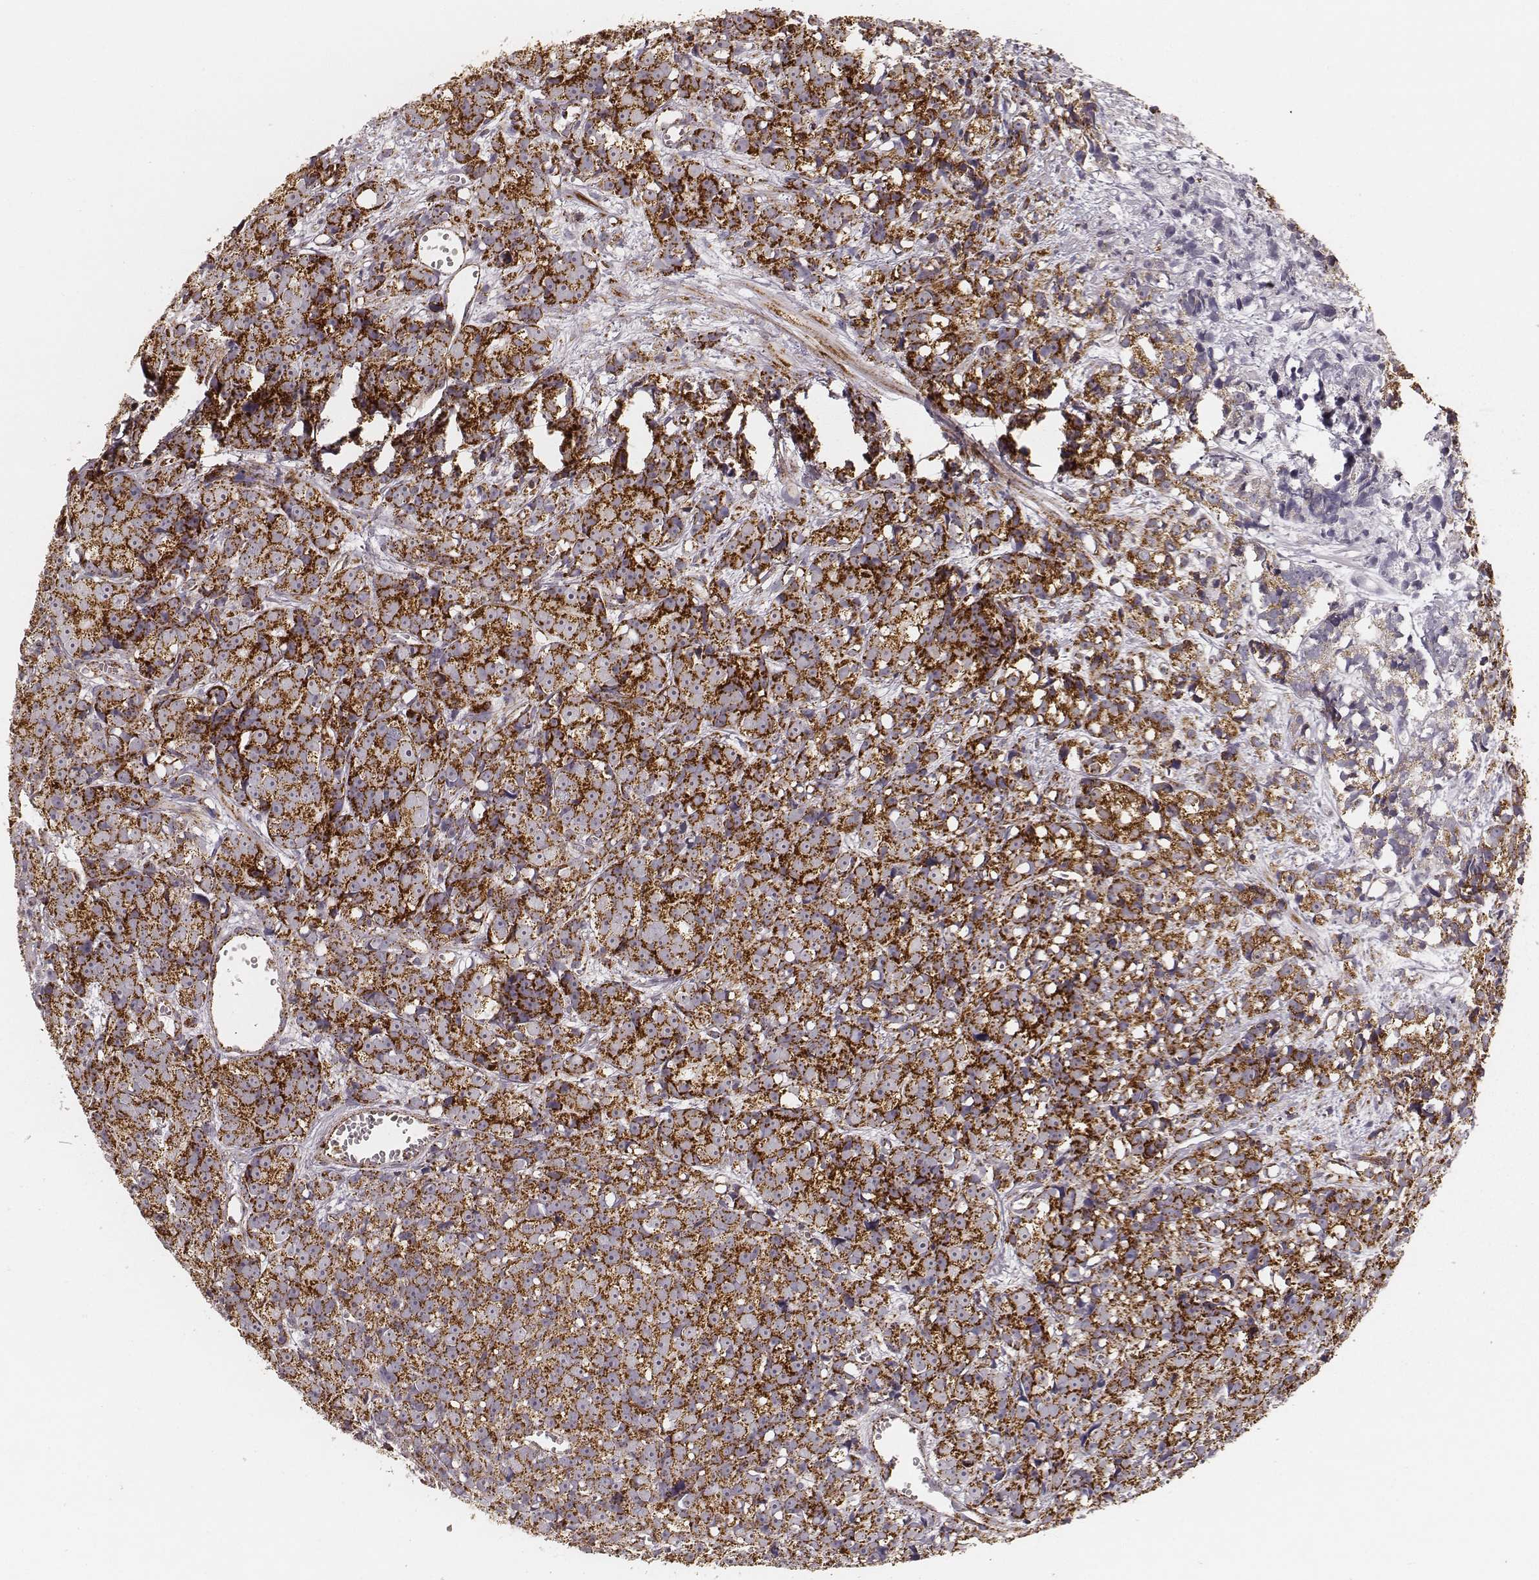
{"staining": {"intensity": "strong", "quantity": ">75%", "location": "cytoplasmic/membranous"}, "tissue": "prostate cancer", "cell_type": "Tumor cells", "image_type": "cancer", "snomed": [{"axis": "morphology", "description": "Adenocarcinoma, High grade"}, {"axis": "topography", "description": "Prostate"}], "caption": "A high amount of strong cytoplasmic/membranous positivity is present in about >75% of tumor cells in prostate high-grade adenocarcinoma tissue. (brown staining indicates protein expression, while blue staining denotes nuclei).", "gene": "CS", "patient": {"sex": "male", "age": 77}}